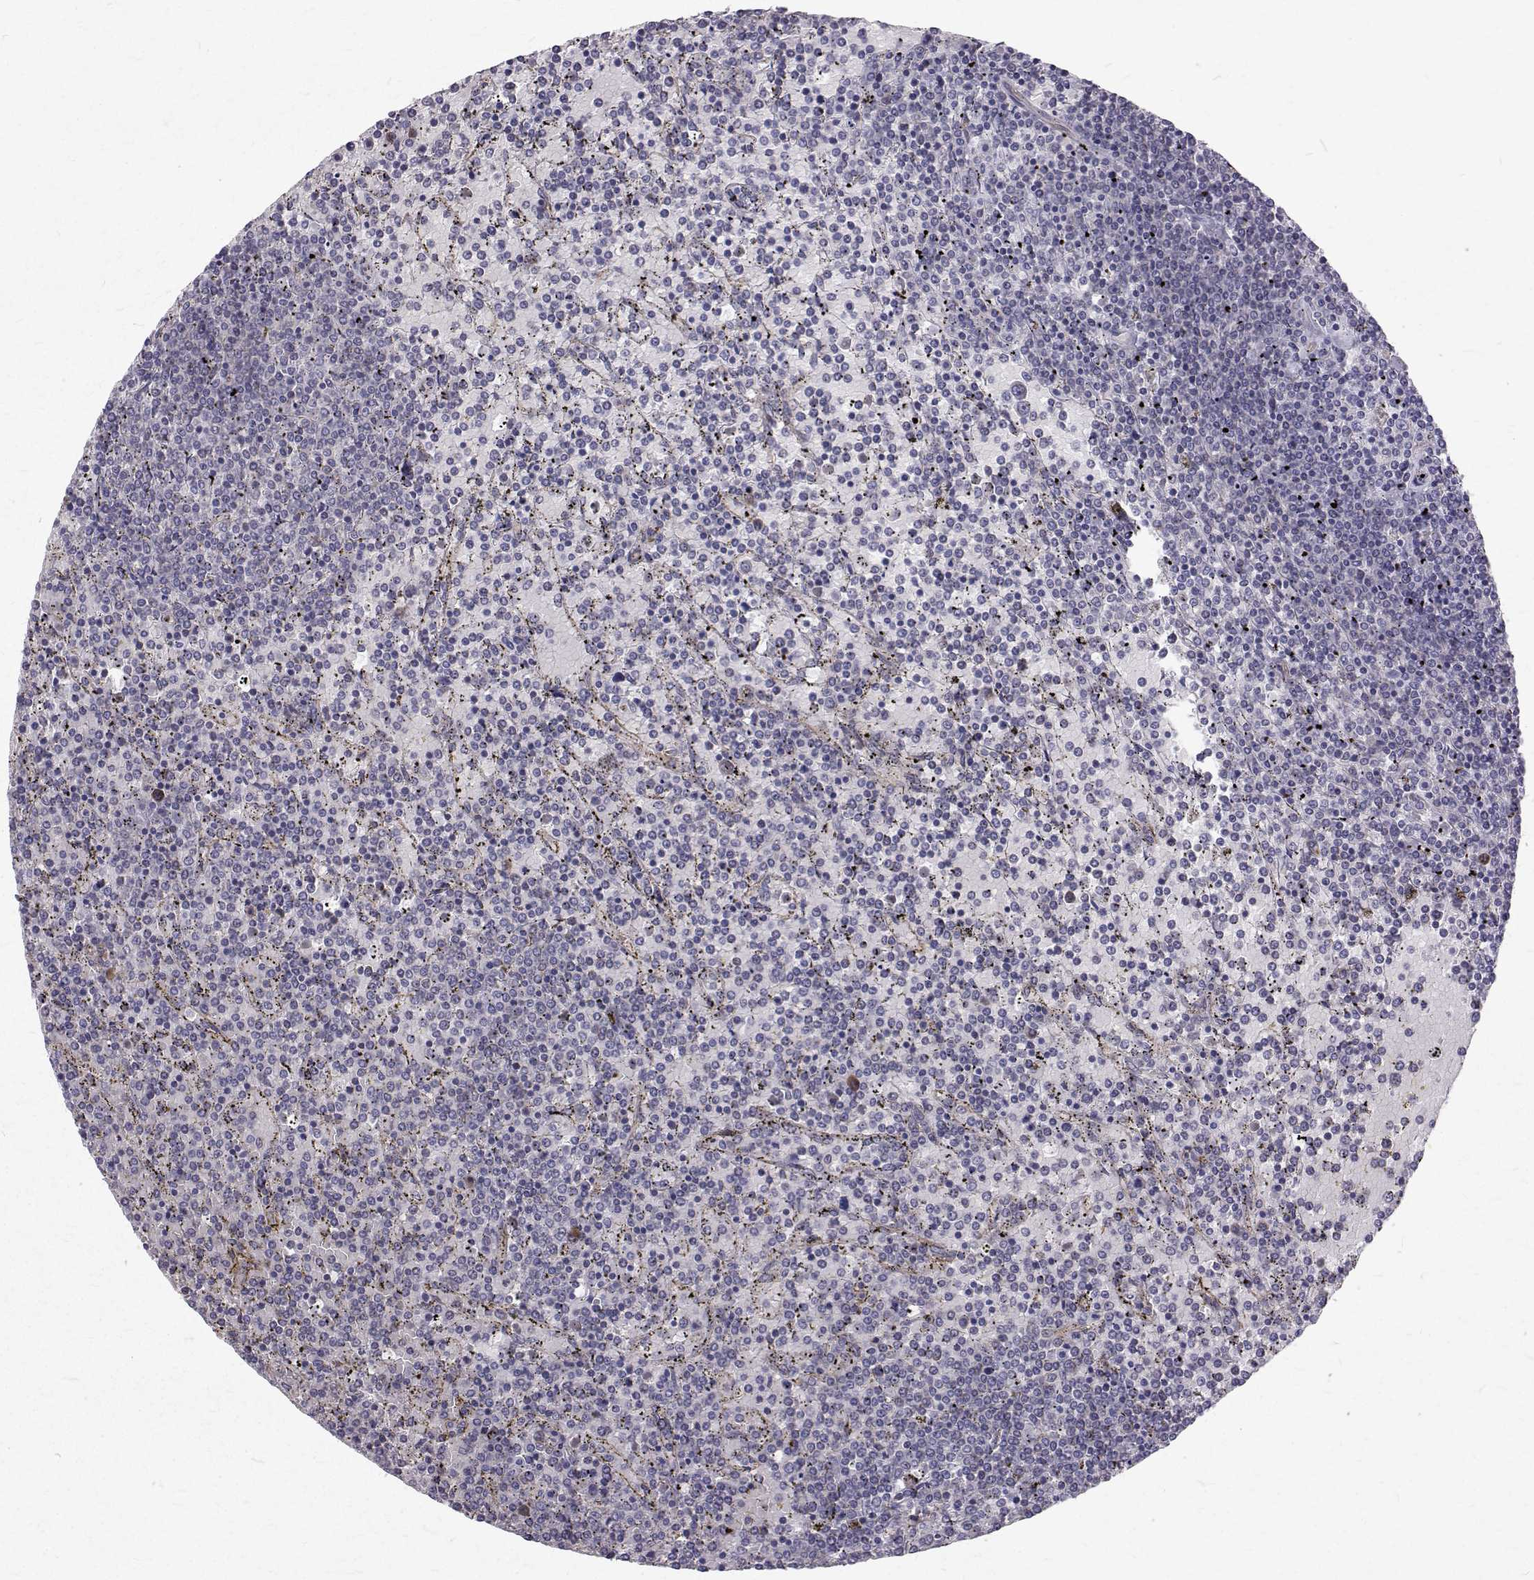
{"staining": {"intensity": "negative", "quantity": "none", "location": "none"}, "tissue": "lymphoma", "cell_type": "Tumor cells", "image_type": "cancer", "snomed": [{"axis": "morphology", "description": "Malignant lymphoma, non-Hodgkin's type, Low grade"}, {"axis": "topography", "description": "Spleen"}], "caption": "DAB immunohistochemical staining of human lymphoma displays no significant expression in tumor cells.", "gene": "ARFGAP1", "patient": {"sex": "female", "age": 77}}